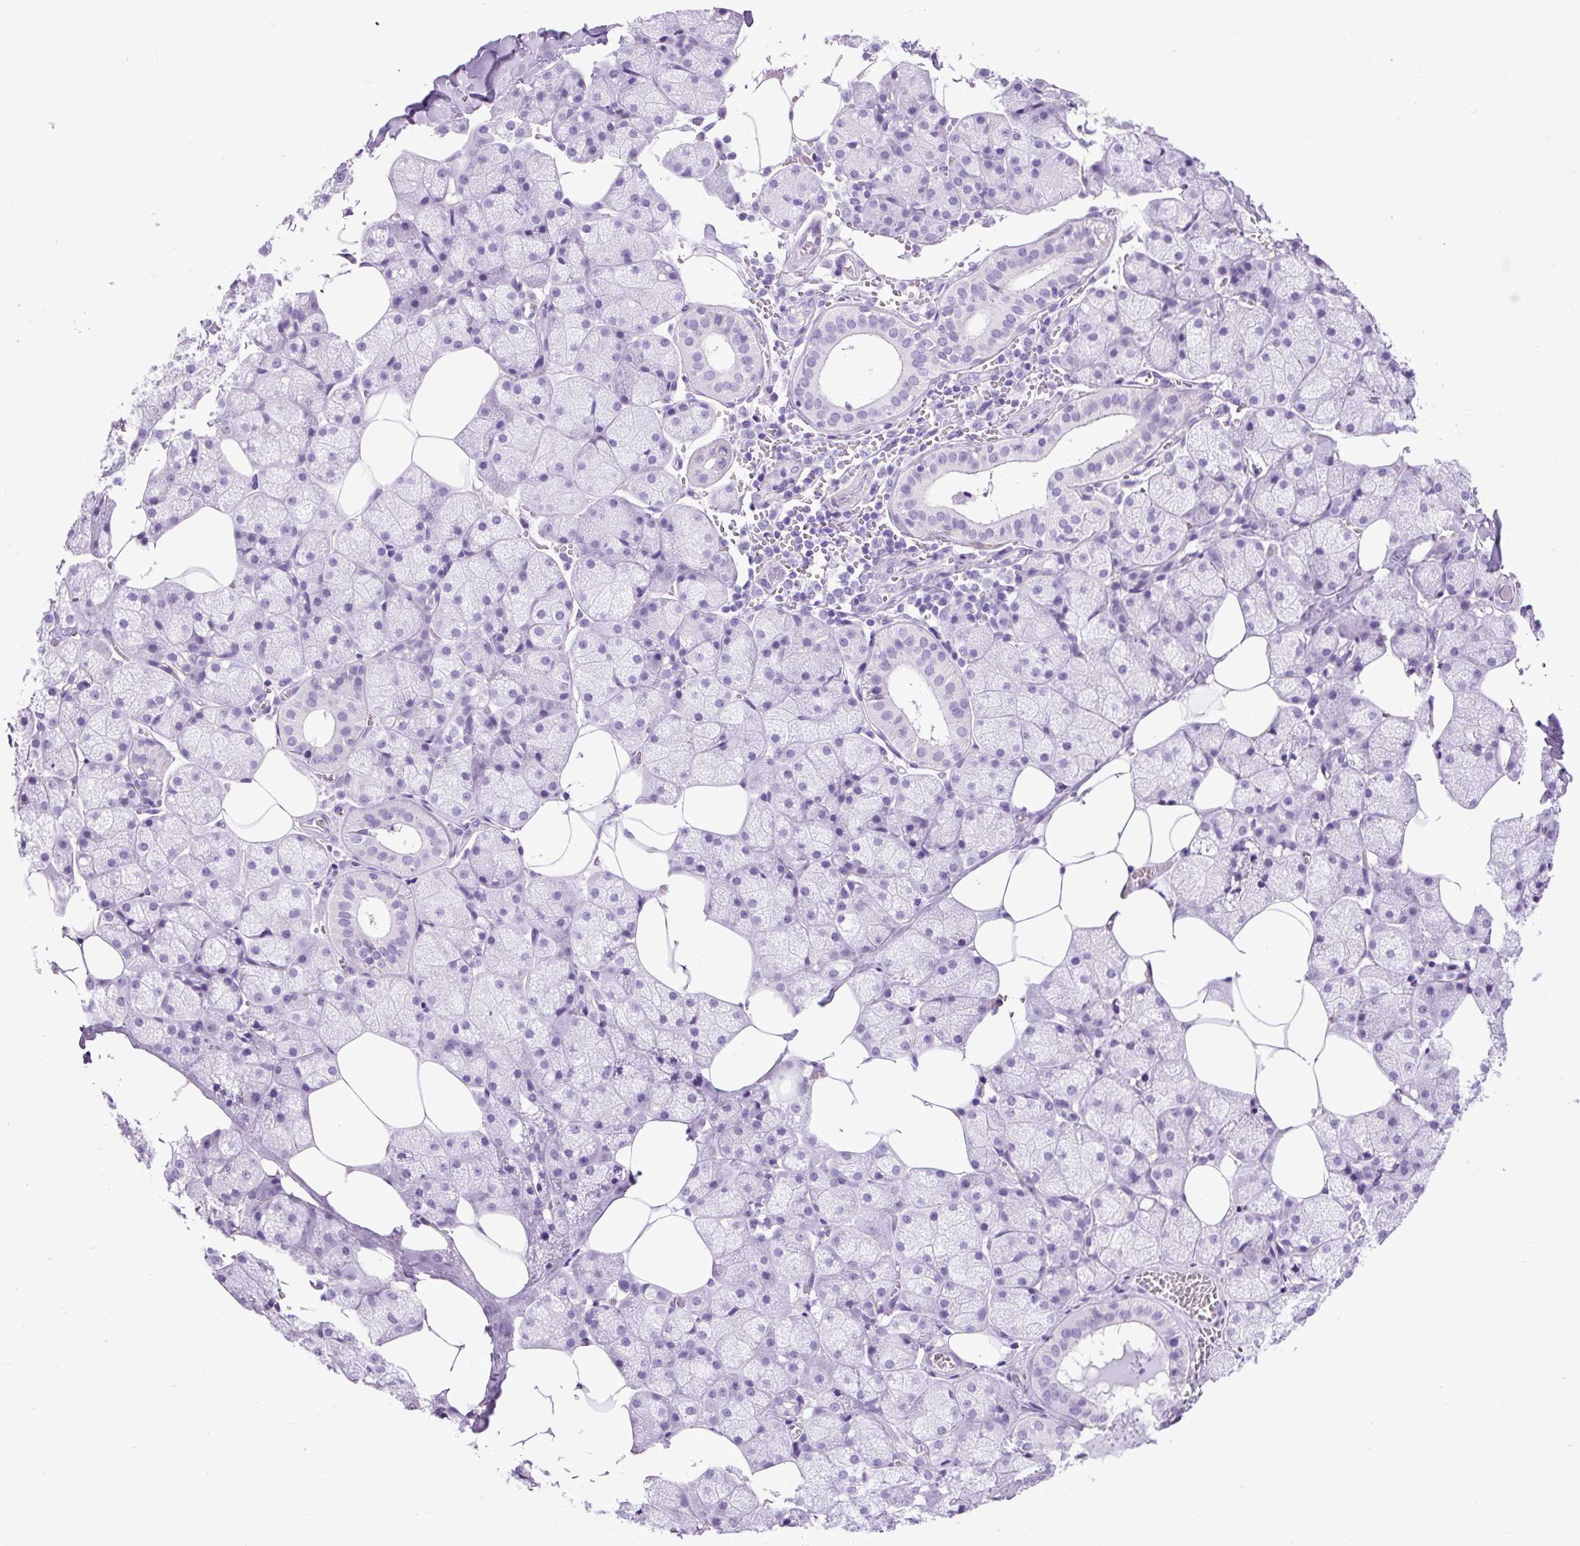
{"staining": {"intensity": "negative", "quantity": "none", "location": "none"}, "tissue": "salivary gland", "cell_type": "Glandular cells", "image_type": "normal", "snomed": [{"axis": "morphology", "description": "Normal tissue, NOS"}, {"axis": "topography", "description": "Salivary gland"}, {"axis": "topography", "description": "Peripheral nerve tissue"}], "caption": "Immunohistochemical staining of benign human salivary gland displays no significant staining in glandular cells. The staining was performed using DAB to visualize the protein expression in brown, while the nuclei were stained in blue with hematoxylin (Magnification: 20x).", "gene": "DPP6", "patient": {"sex": "male", "age": 38}}